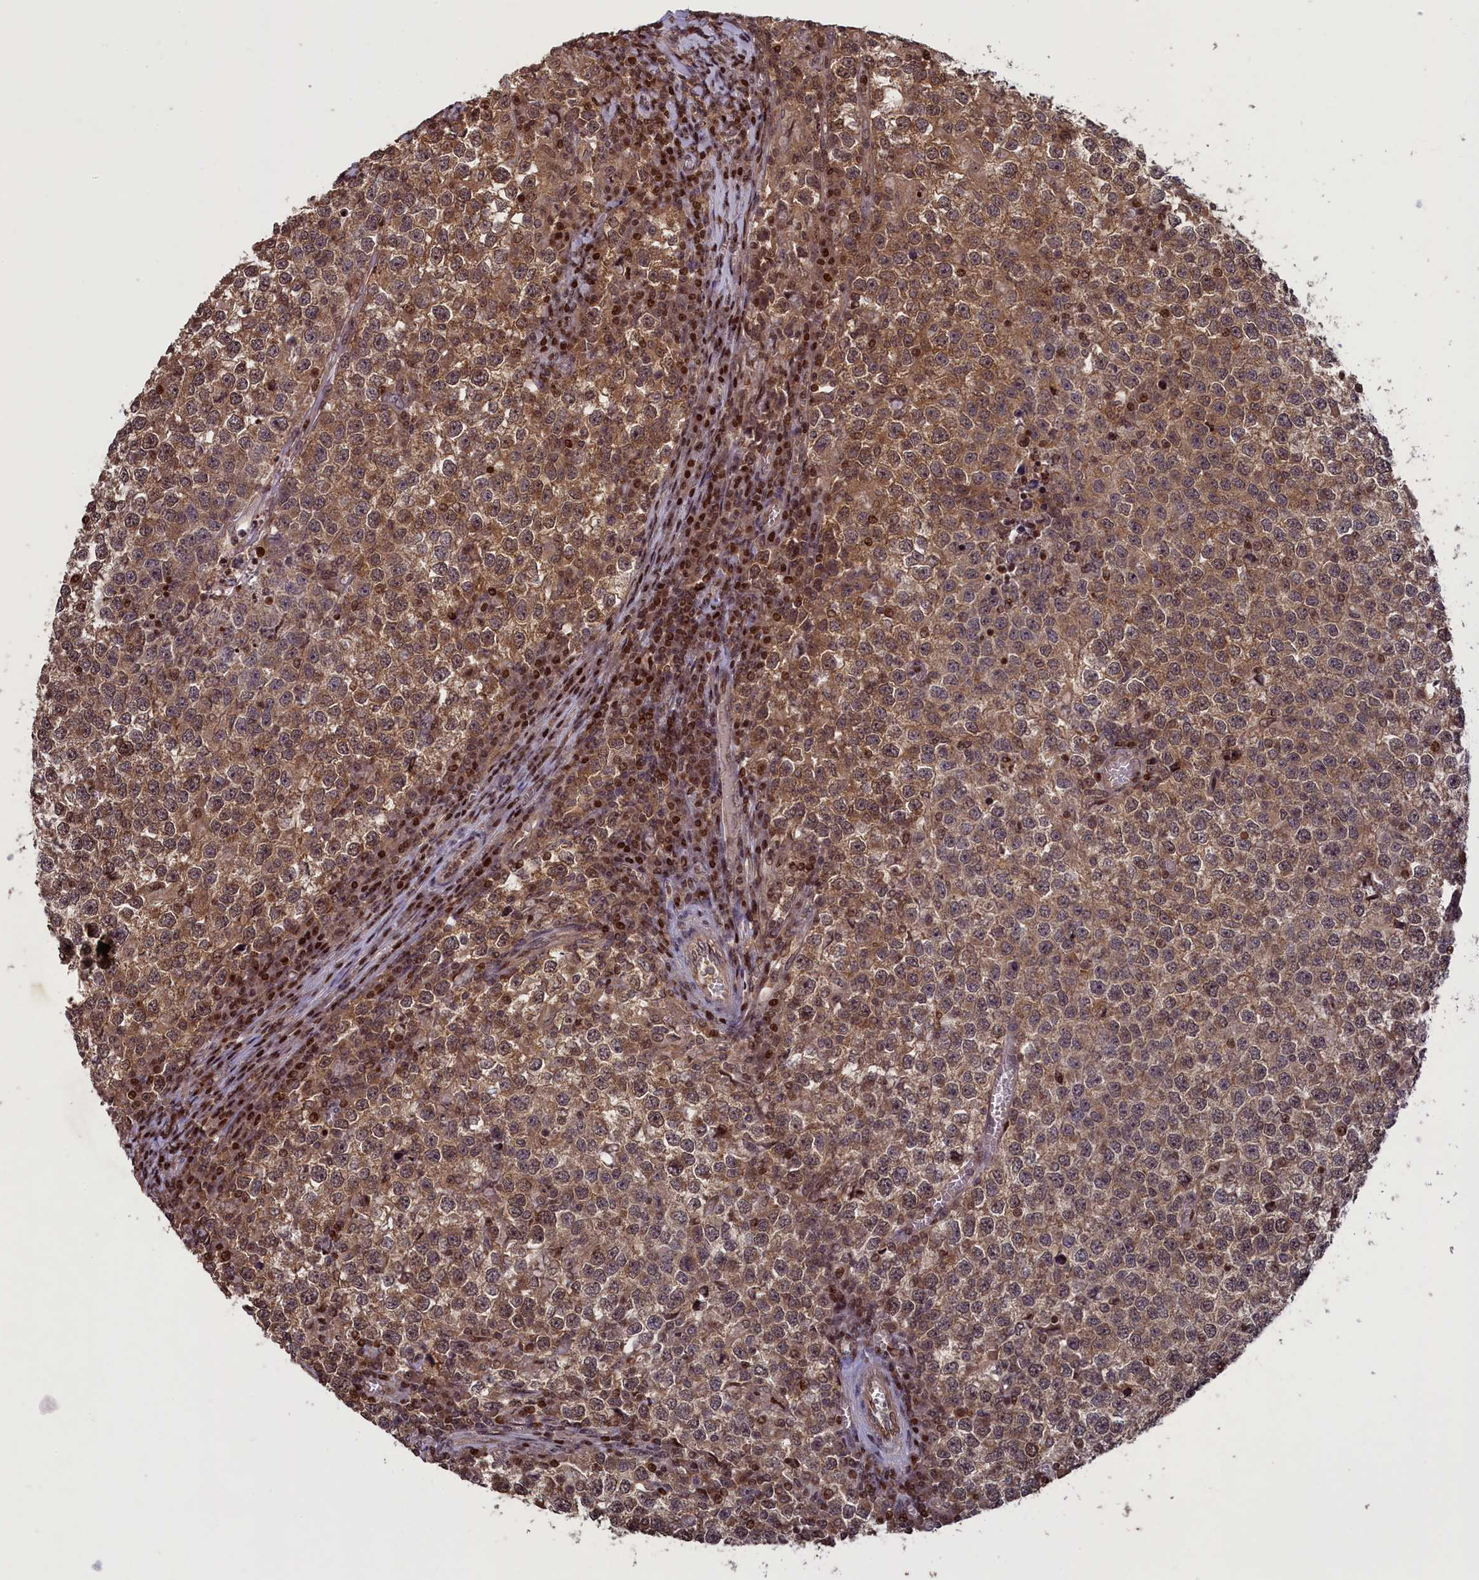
{"staining": {"intensity": "moderate", "quantity": ">75%", "location": "cytoplasmic/membranous"}, "tissue": "testis cancer", "cell_type": "Tumor cells", "image_type": "cancer", "snomed": [{"axis": "morphology", "description": "Seminoma, NOS"}, {"axis": "topography", "description": "Testis"}], "caption": "DAB (3,3'-diaminobenzidine) immunohistochemical staining of human testis seminoma reveals moderate cytoplasmic/membranous protein positivity in approximately >75% of tumor cells.", "gene": "NUBP1", "patient": {"sex": "male", "age": 65}}